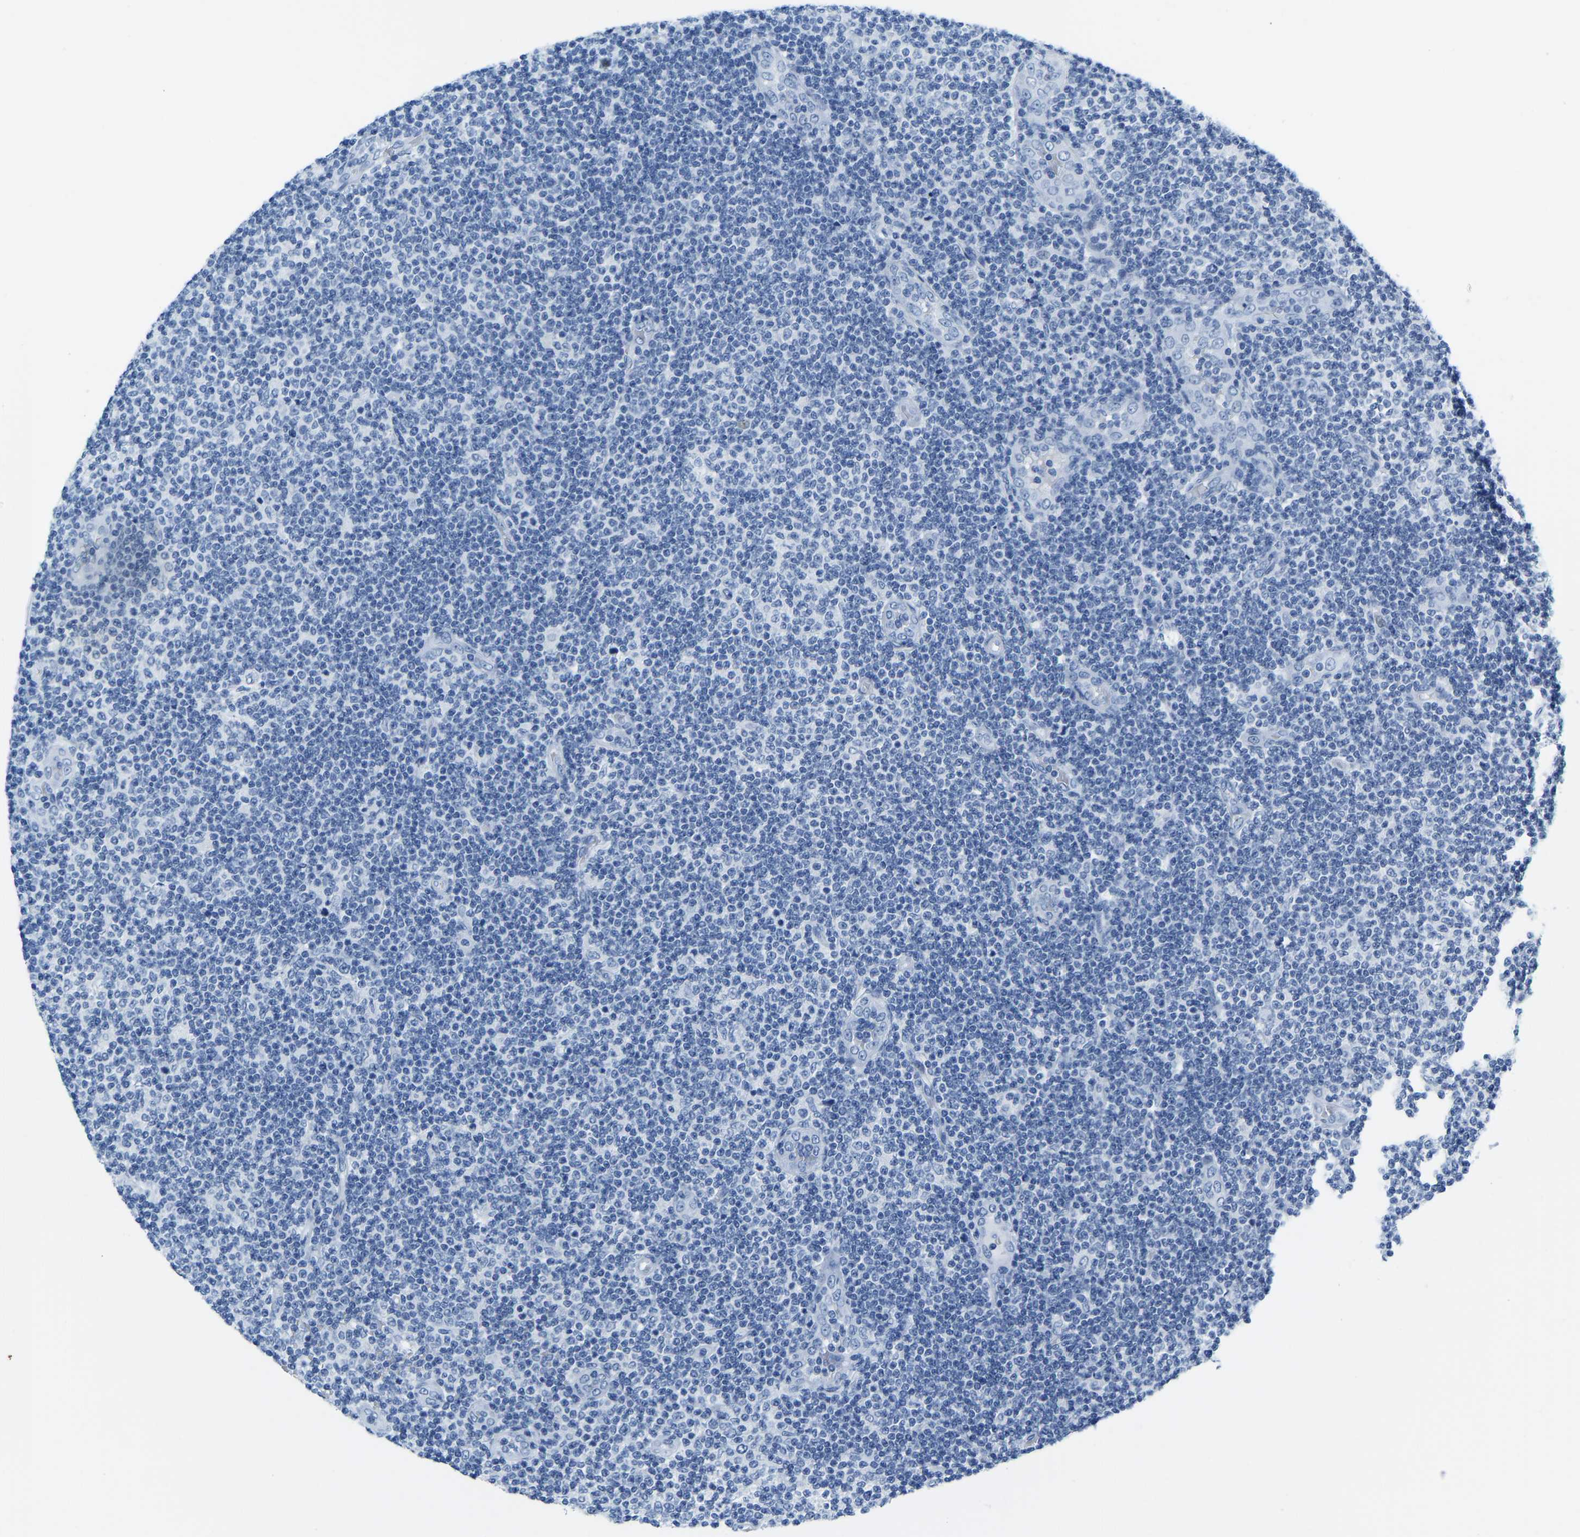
{"staining": {"intensity": "negative", "quantity": "none", "location": "none"}, "tissue": "lymphoma", "cell_type": "Tumor cells", "image_type": "cancer", "snomed": [{"axis": "morphology", "description": "Malignant lymphoma, non-Hodgkin's type, Low grade"}, {"axis": "topography", "description": "Lymph node"}], "caption": "Immunohistochemistry histopathology image of low-grade malignant lymphoma, non-Hodgkin's type stained for a protein (brown), which shows no positivity in tumor cells. (DAB (3,3'-diaminobenzidine) IHC with hematoxylin counter stain).", "gene": "SERPINB3", "patient": {"sex": "male", "age": 83}}